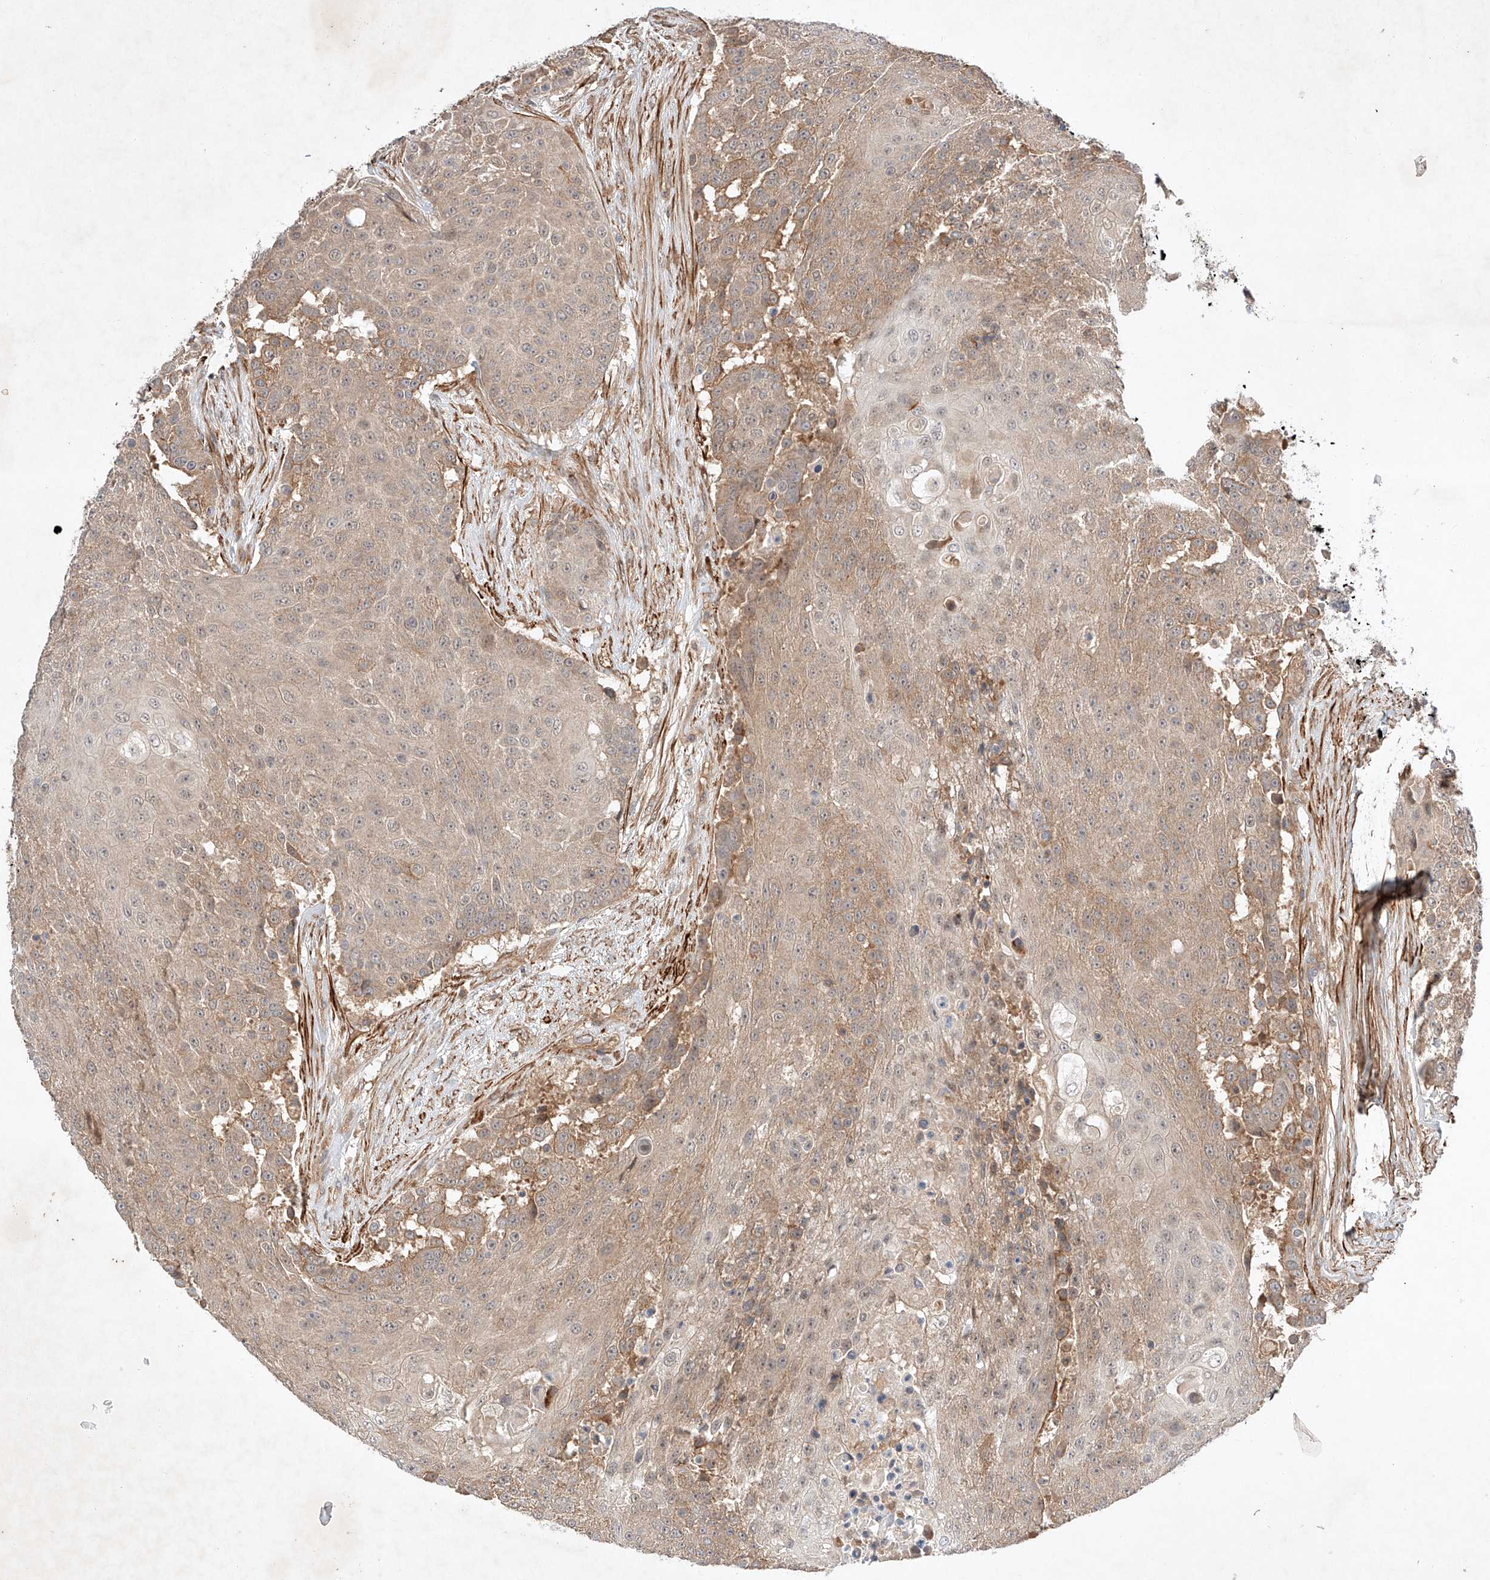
{"staining": {"intensity": "moderate", "quantity": "<25%", "location": "cytoplasmic/membranous"}, "tissue": "urothelial cancer", "cell_type": "Tumor cells", "image_type": "cancer", "snomed": [{"axis": "morphology", "description": "Urothelial carcinoma, High grade"}, {"axis": "topography", "description": "Urinary bladder"}], "caption": "An image of urothelial cancer stained for a protein exhibits moderate cytoplasmic/membranous brown staining in tumor cells.", "gene": "ARHGAP33", "patient": {"sex": "female", "age": 63}}